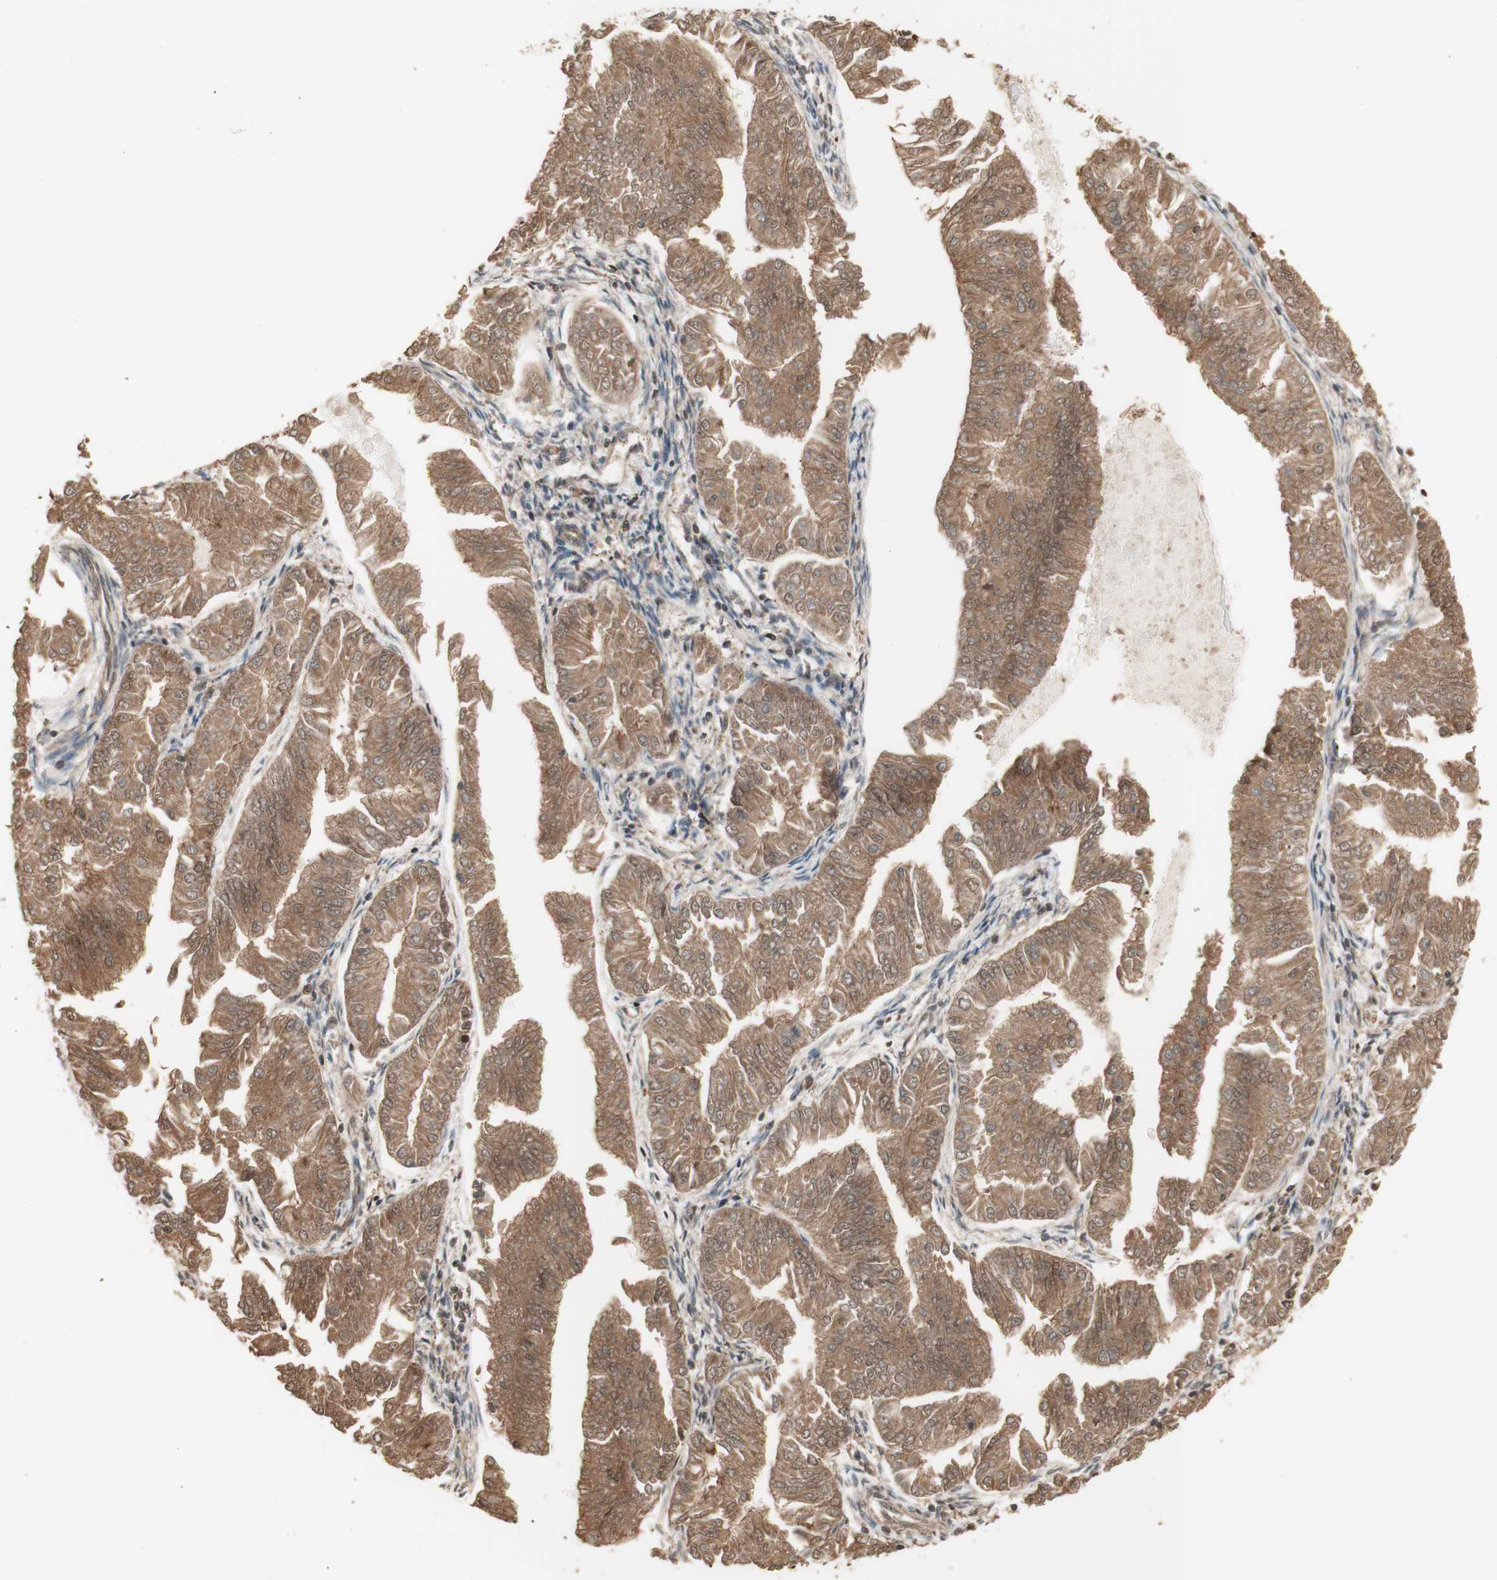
{"staining": {"intensity": "moderate", "quantity": ">75%", "location": "cytoplasmic/membranous"}, "tissue": "endometrial cancer", "cell_type": "Tumor cells", "image_type": "cancer", "snomed": [{"axis": "morphology", "description": "Adenocarcinoma, NOS"}, {"axis": "topography", "description": "Endometrium"}], "caption": "Protein expression analysis of endometrial cancer (adenocarcinoma) displays moderate cytoplasmic/membranous positivity in approximately >75% of tumor cells.", "gene": "YWHAB", "patient": {"sex": "female", "age": 53}}